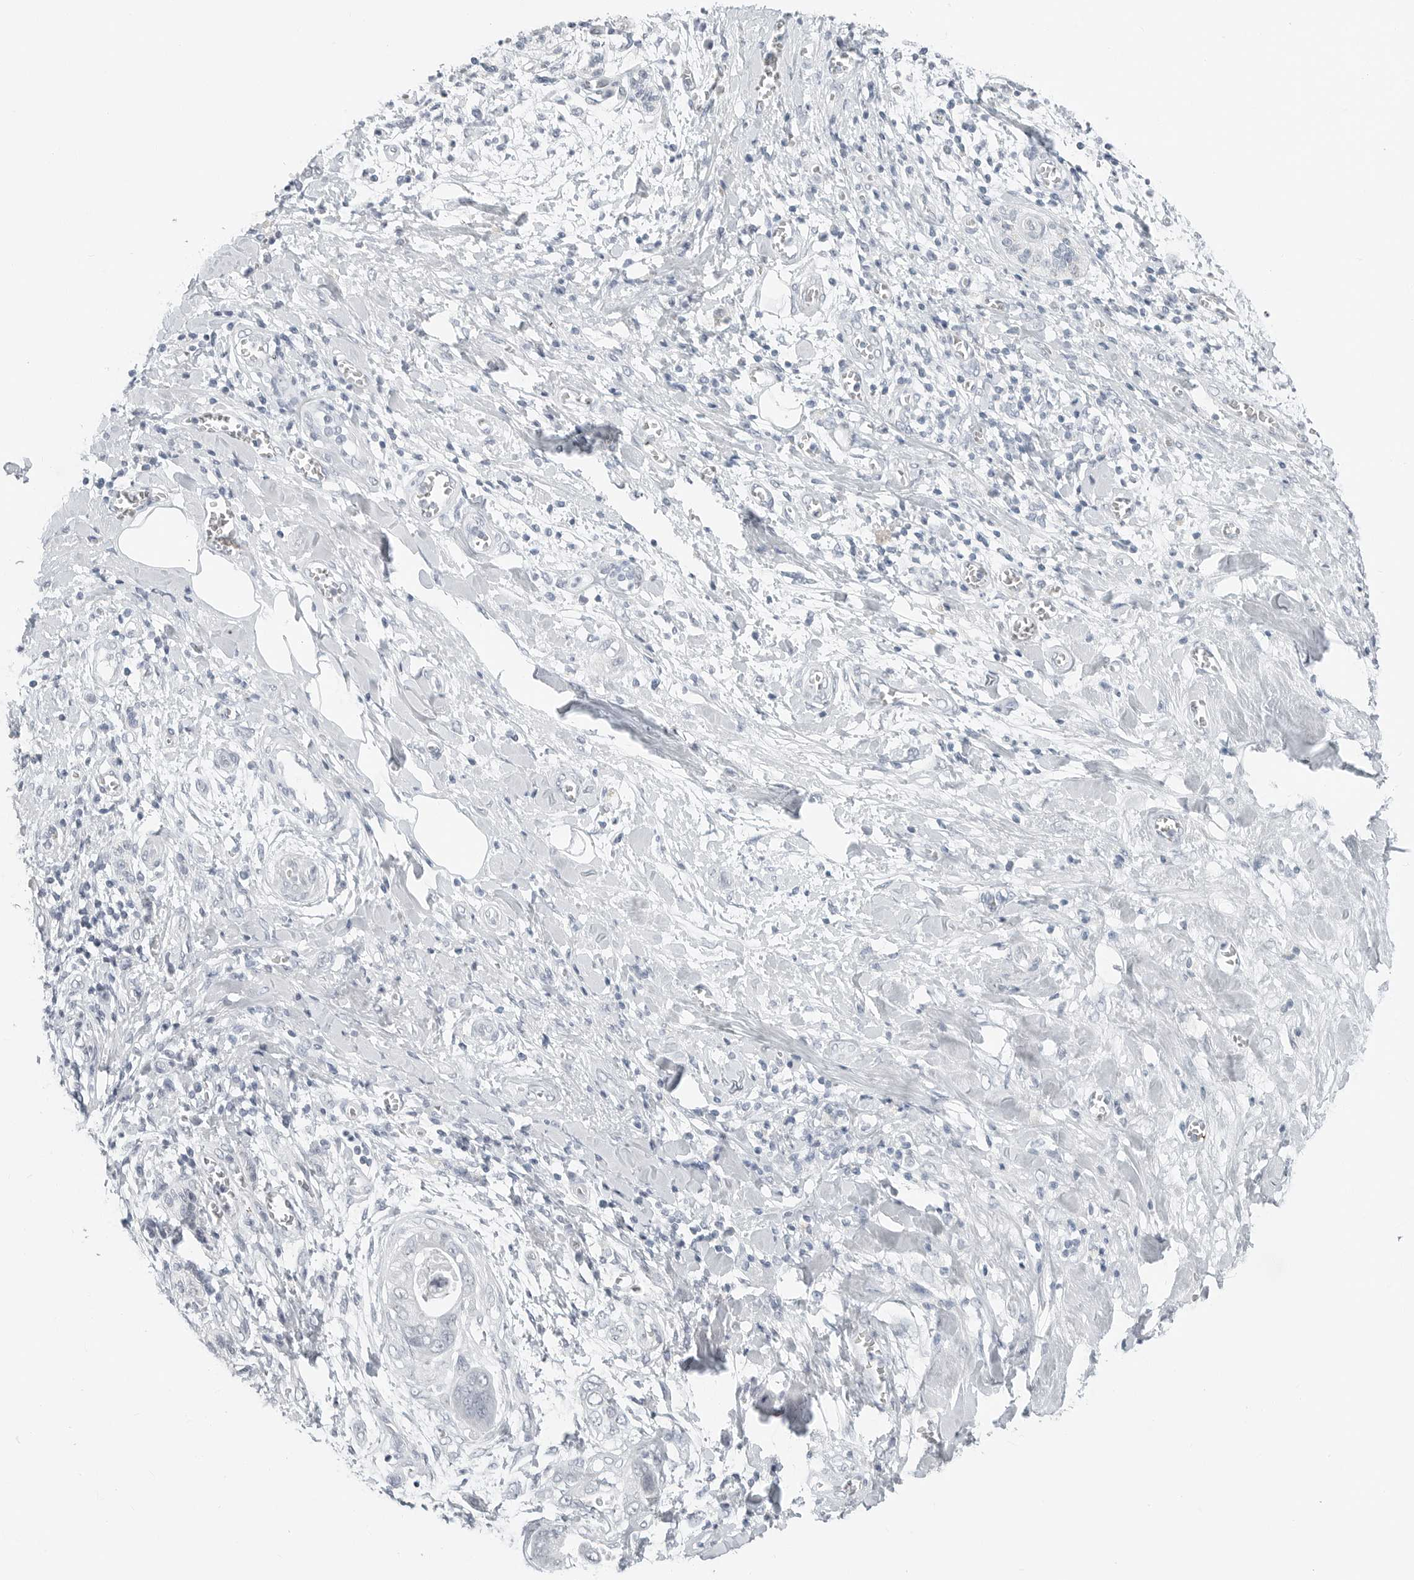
{"staining": {"intensity": "negative", "quantity": "none", "location": "none"}, "tissue": "pancreatic cancer", "cell_type": "Tumor cells", "image_type": "cancer", "snomed": [{"axis": "morphology", "description": "Adenocarcinoma, NOS"}, {"axis": "topography", "description": "Pancreas"}], "caption": "A micrograph of pancreatic adenocarcinoma stained for a protein displays no brown staining in tumor cells. Nuclei are stained in blue.", "gene": "XIRP1", "patient": {"sex": "female", "age": 78}}